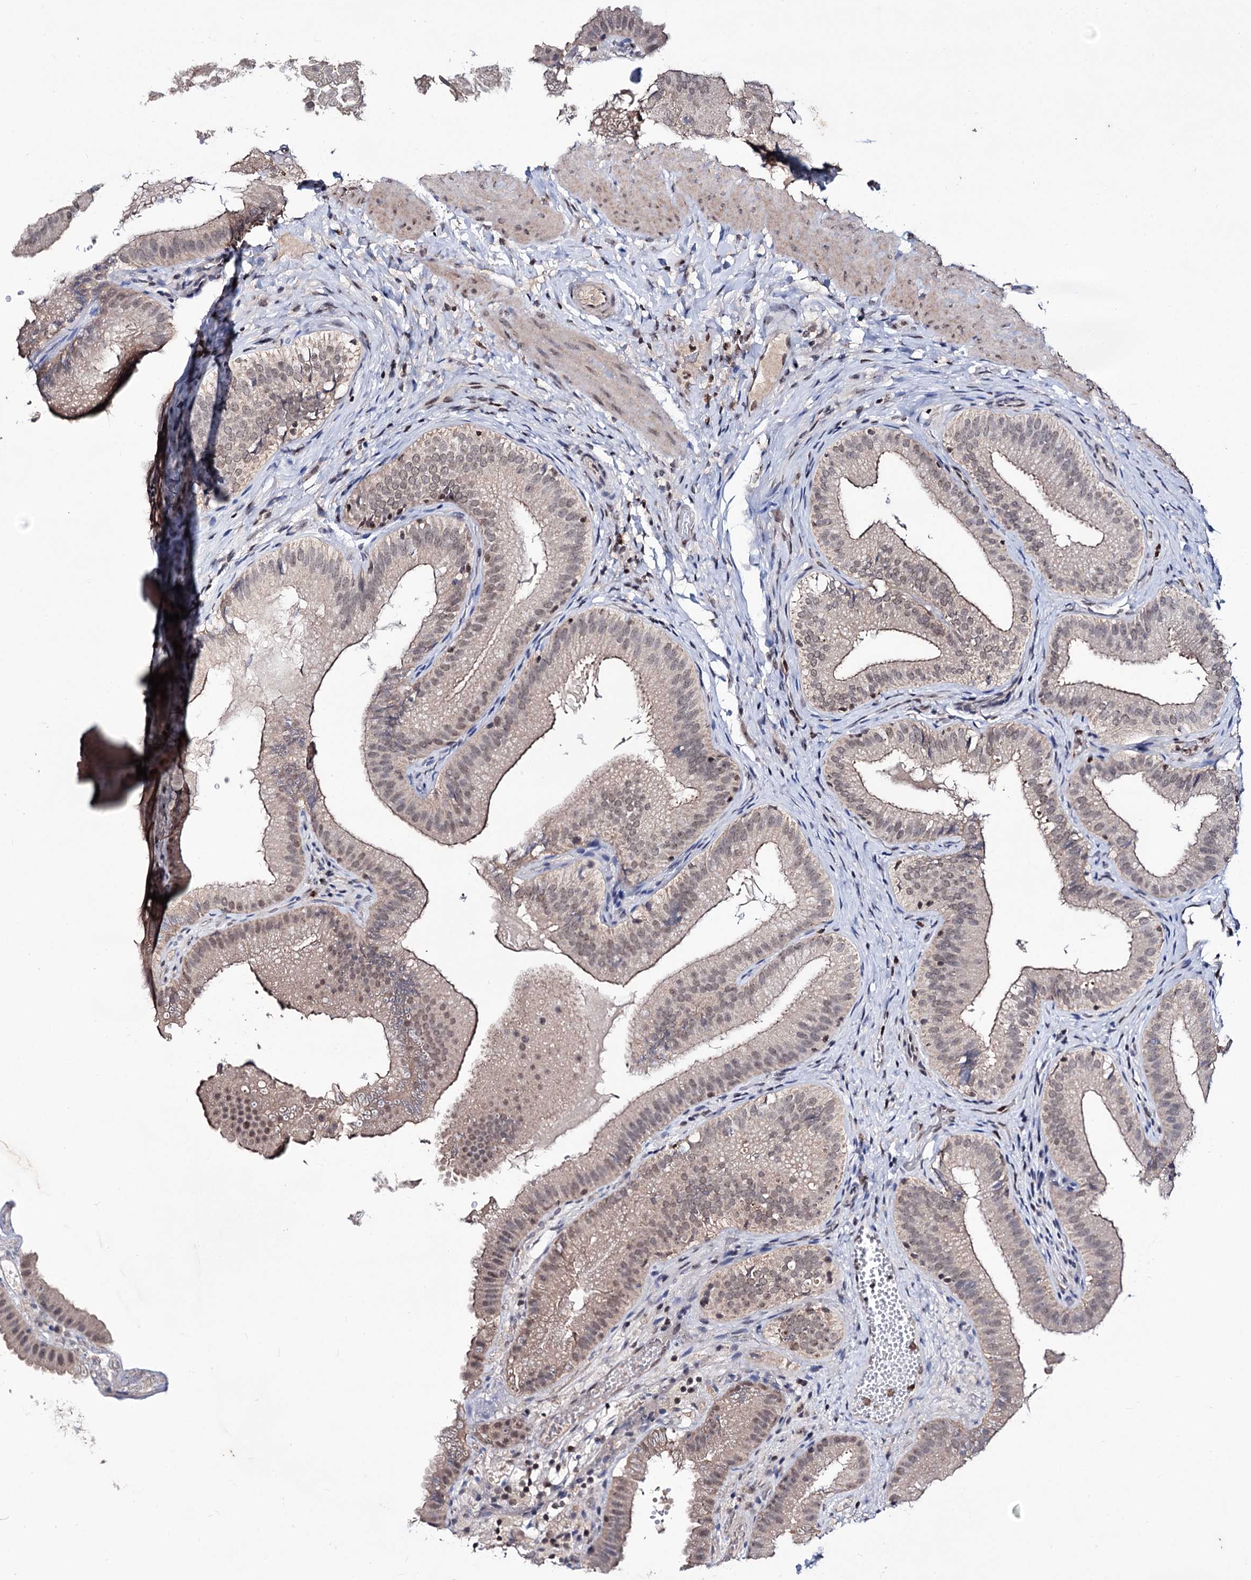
{"staining": {"intensity": "weak", "quantity": ">75%", "location": "nuclear"}, "tissue": "gallbladder", "cell_type": "Glandular cells", "image_type": "normal", "snomed": [{"axis": "morphology", "description": "Normal tissue, NOS"}, {"axis": "topography", "description": "Gallbladder"}], "caption": "This photomicrograph demonstrates immunohistochemistry (IHC) staining of unremarkable human gallbladder, with low weak nuclear staining in approximately >75% of glandular cells.", "gene": "SMCHD1", "patient": {"sex": "female", "age": 30}}